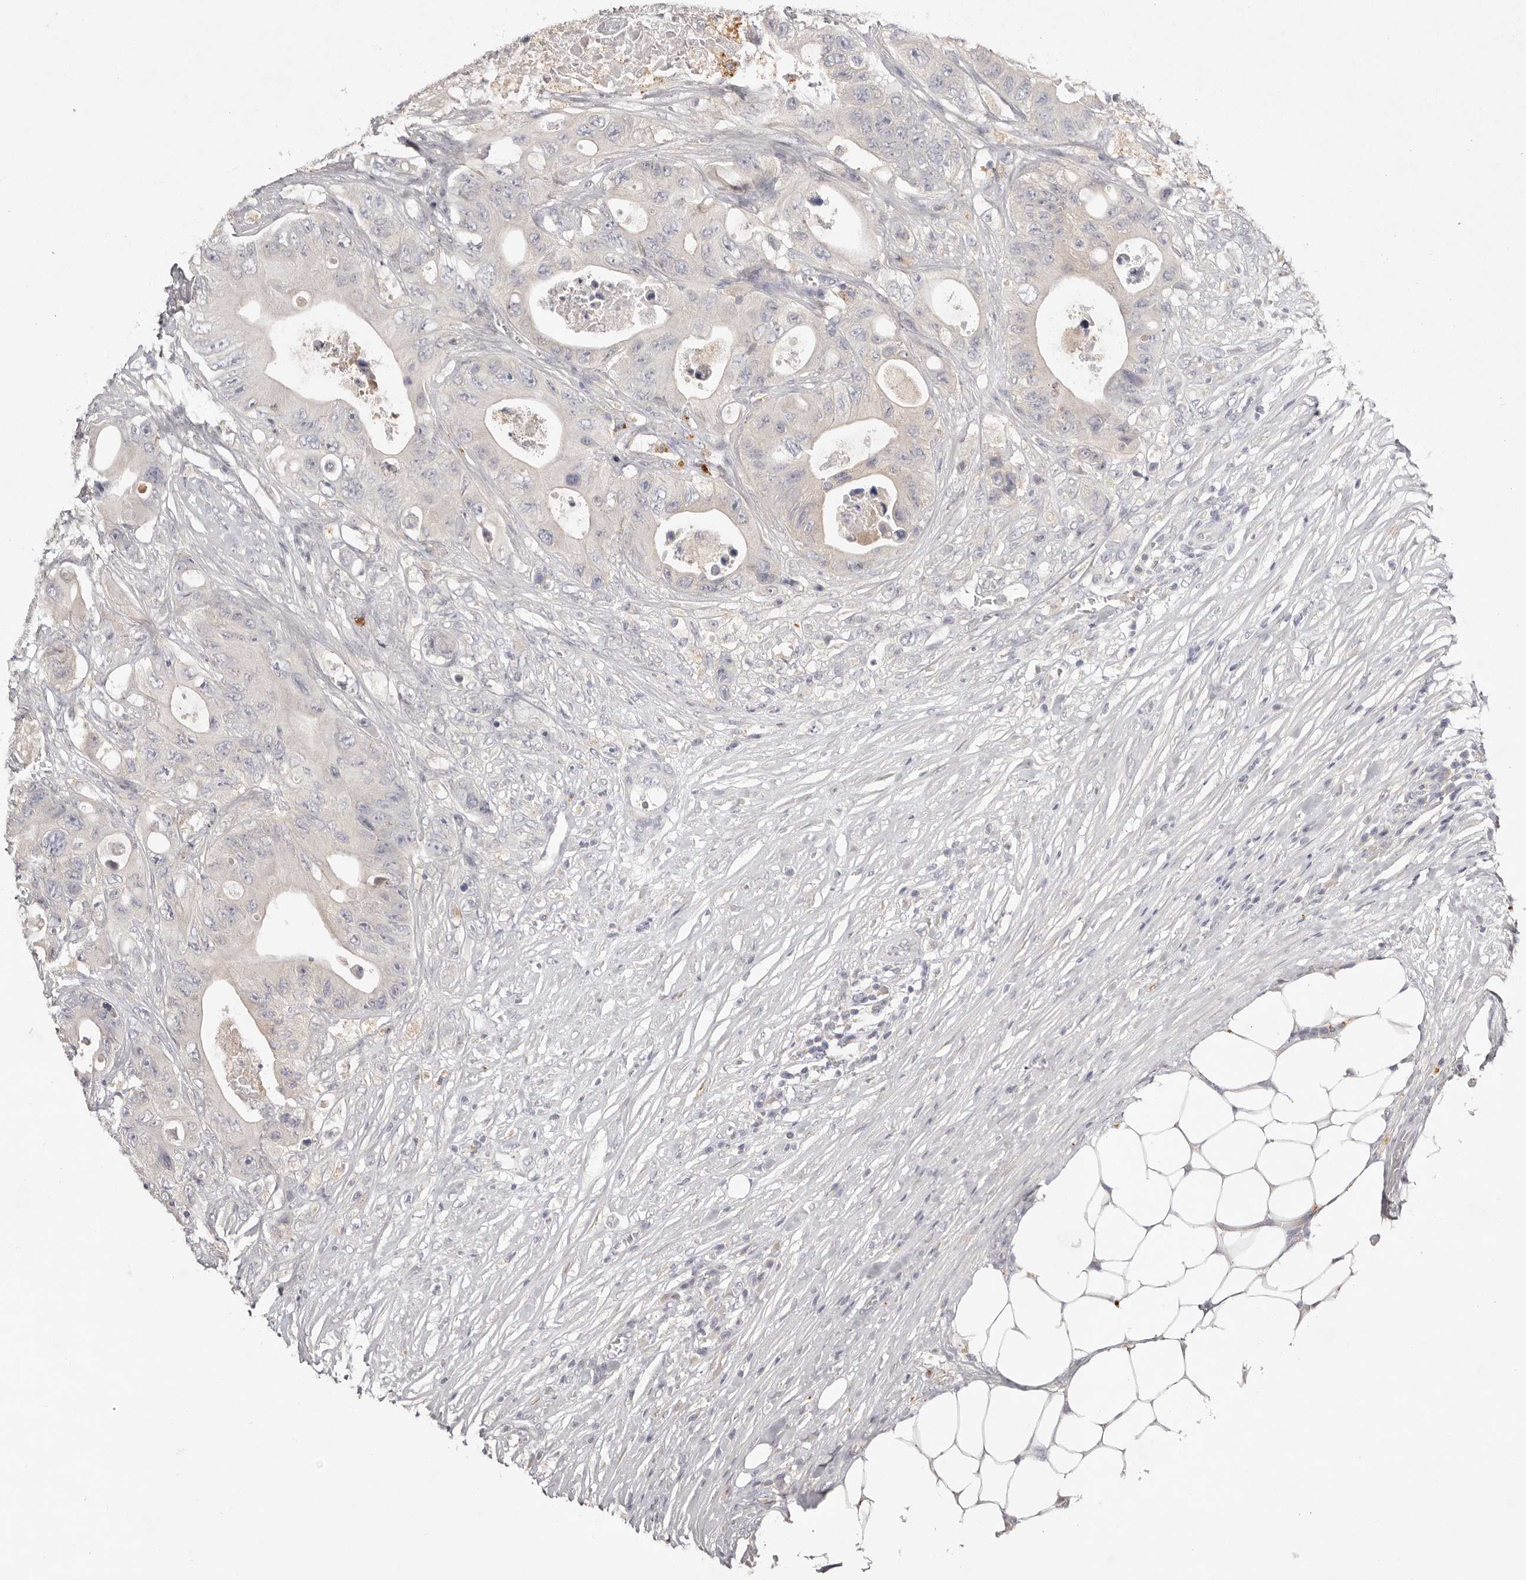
{"staining": {"intensity": "negative", "quantity": "none", "location": "none"}, "tissue": "colorectal cancer", "cell_type": "Tumor cells", "image_type": "cancer", "snomed": [{"axis": "morphology", "description": "Adenocarcinoma, NOS"}, {"axis": "topography", "description": "Colon"}], "caption": "DAB immunohistochemical staining of colorectal adenocarcinoma displays no significant positivity in tumor cells.", "gene": "SCUBE2", "patient": {"sex": "female", "age": 46}}